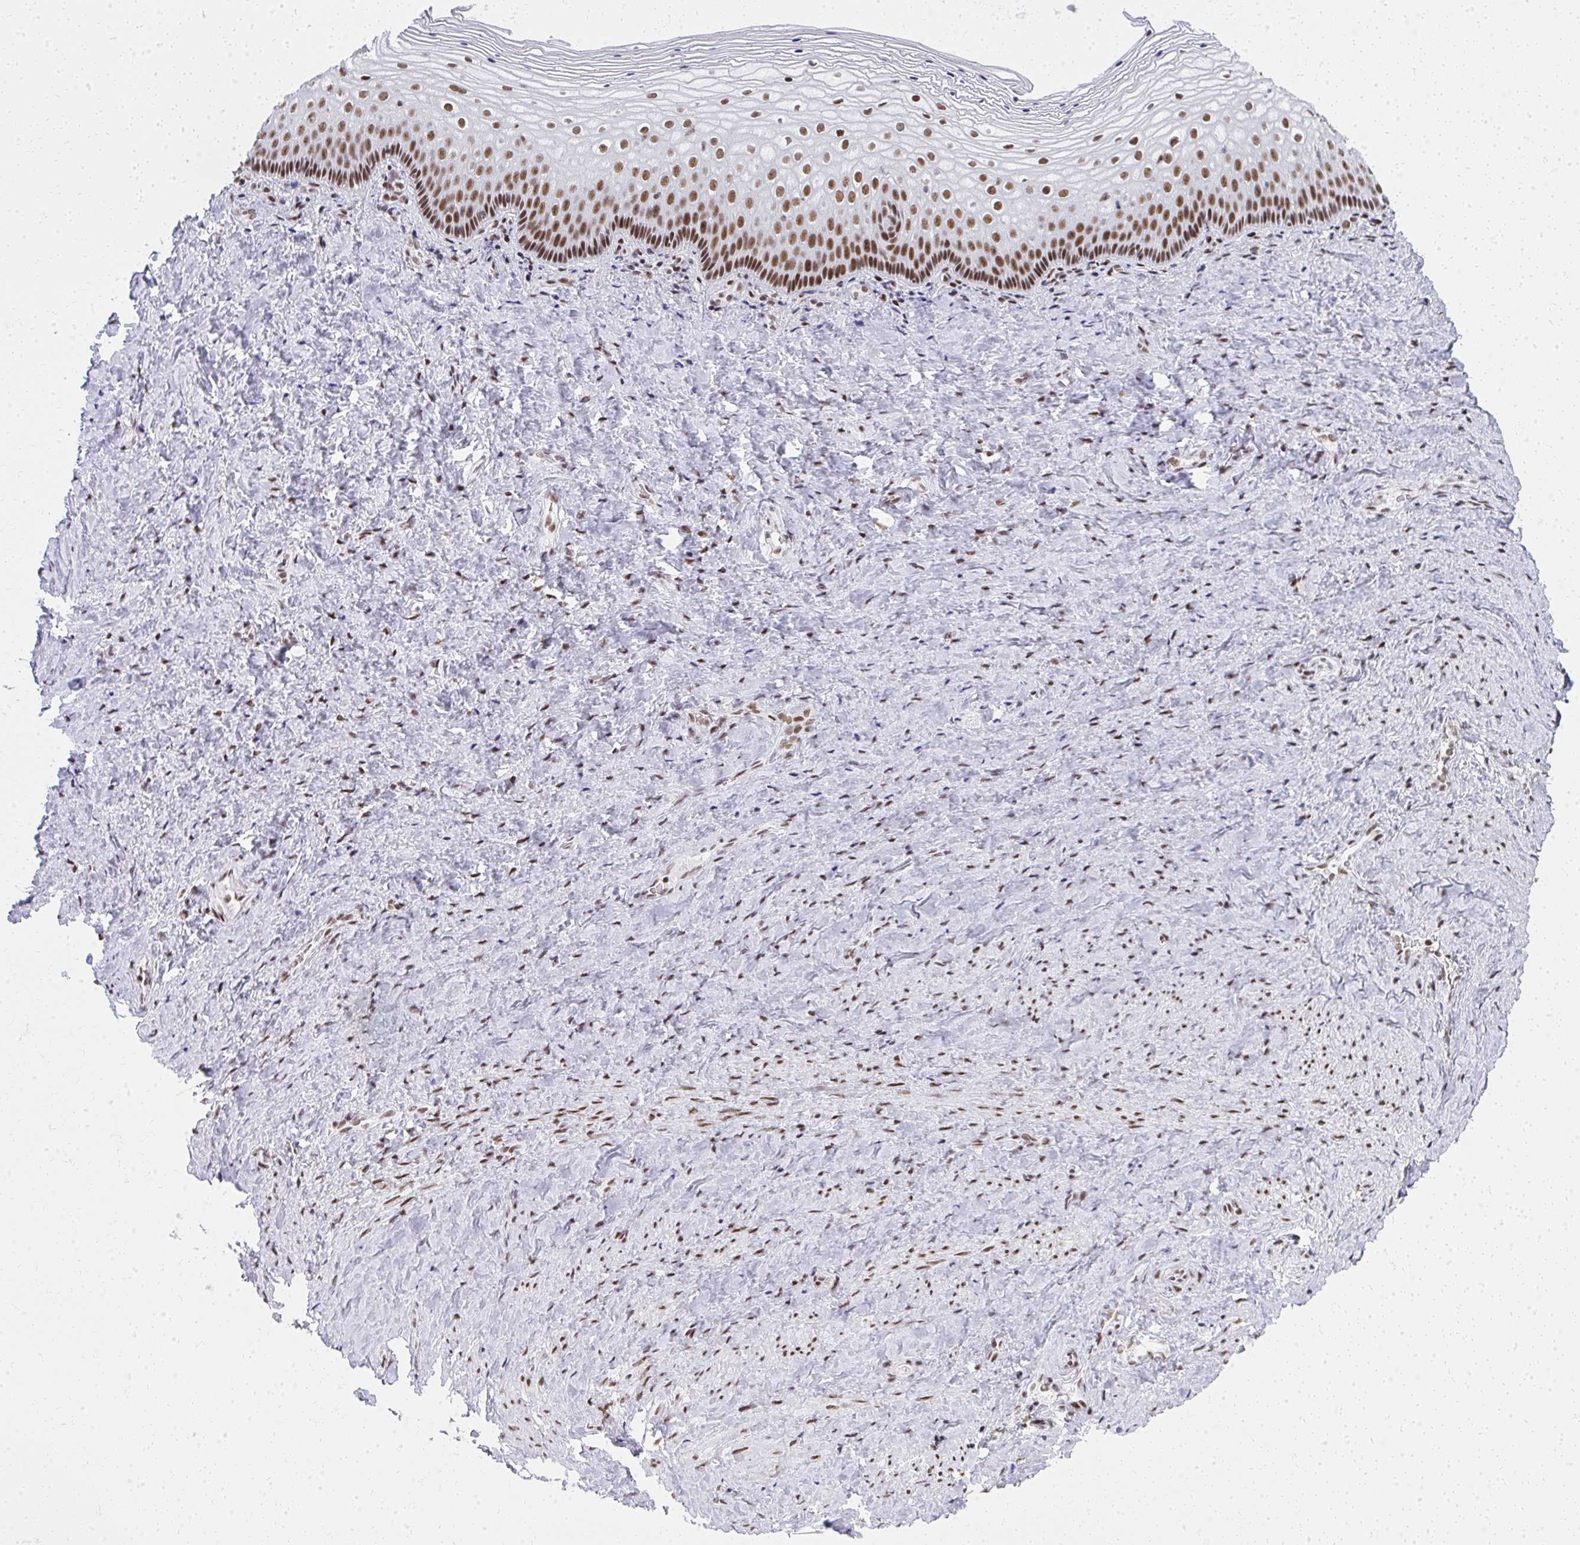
{"staining": {"intensity": "strong", "quantity": ">75%", "location": "nuclear"}, "tissue": "vagina", "cell_type": "Squamous epithelial cells", "image_type": "normal", "snomed": [{"axis": "morphology", "description": "Normal tissue, NOS"}, {"axis": "topography", "description": "Vagina"}], "caption": "Squamous epithelial cells demonstrate strong nuclear expression in approximately >75% of cells in unremarkable vagina. (DAB (3,3'-diaminobenzidine) = brown stain, brightfield microscopy at high magnification).", "gene": "CREBBP", "patient": {"sex": "female", "age": 45}}